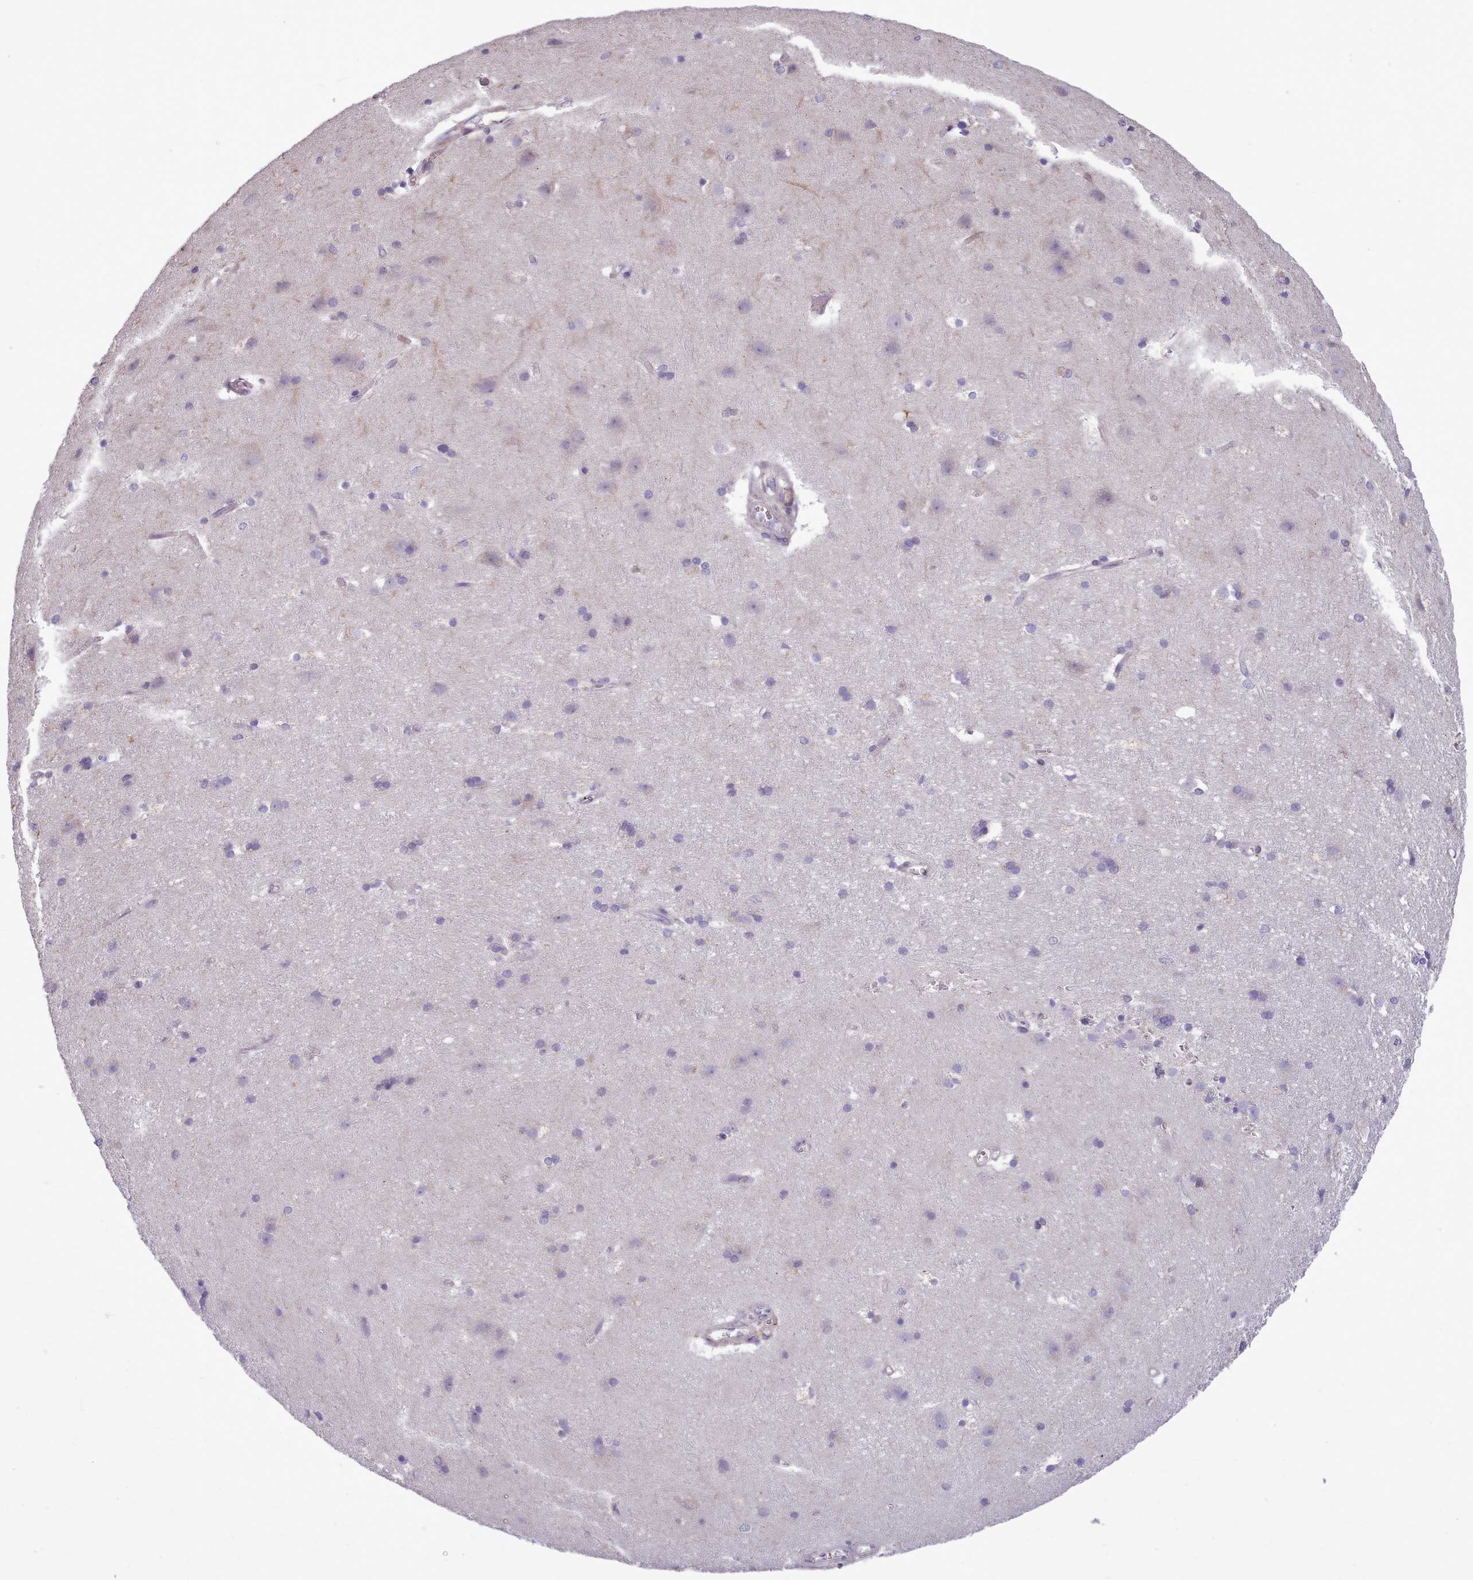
{"staining": {"intensity": "weak", "quantity": "<25%", "location": "cytoplasmic/membranous"}, "tissue": "cerebral cortex", "cell_type": "Endothelial cells", "image_type": "normal", "snomed": [{"axis": "morphology", "description": "Normal tissue, NOS"}, {"axis": "topography", "description": "Cerebral cortex"}], "caption": "IHC image of benign cerebral cortex: cerebral cortex stained with DAB displays no significant protein expression in endothelial cells. The staining was performed using DAB to visualize the protein expression in brown, while the nuclei were stained in blue with hematoxylin (Magnification: 20x).", "gene": "FKBP10", "patient": {"sex": "male", "age": 54}}